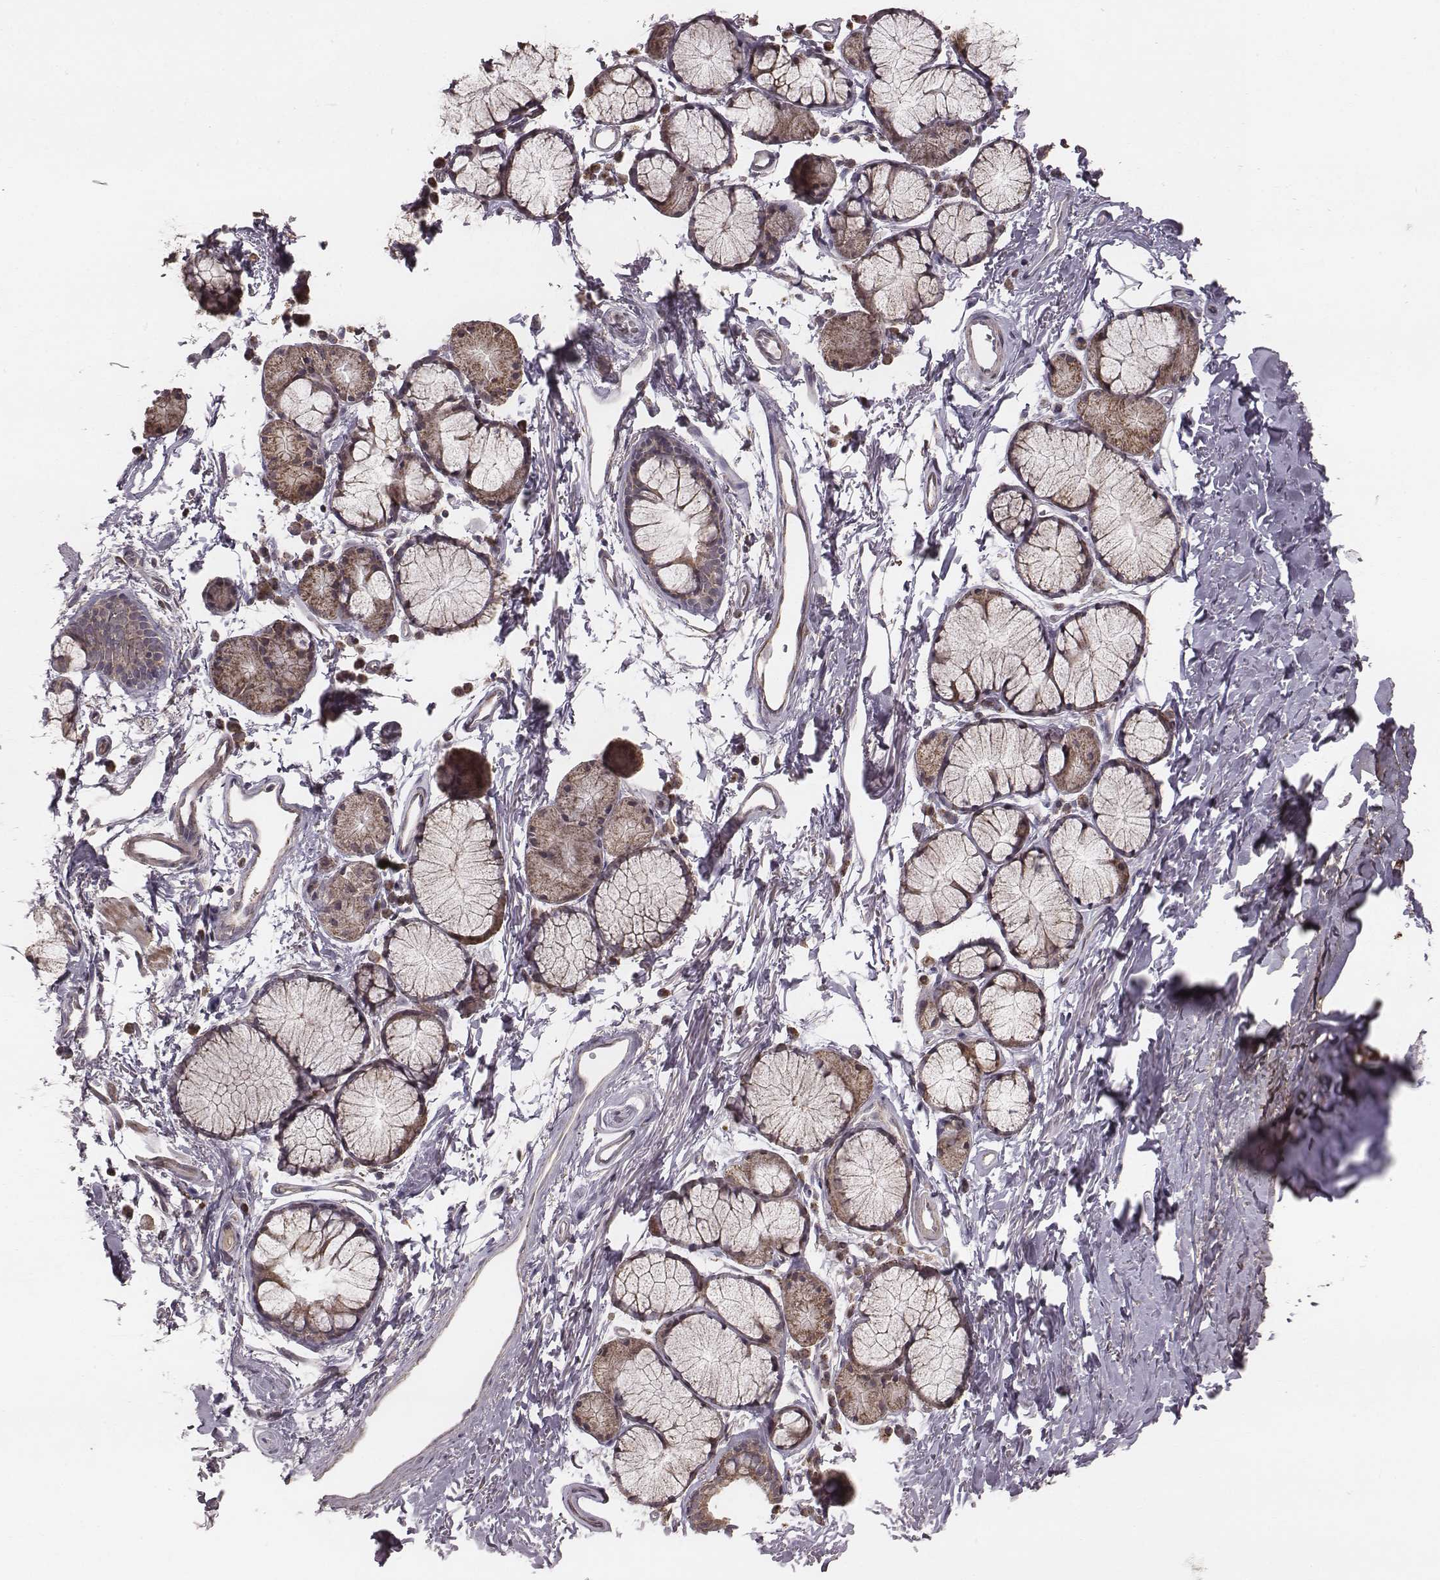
{"staining": {"intensity": "weak", "quantity": ">75%", "location": "cytoplasmic/membranous"}, "tissue": "soft tissue", "cell_type": "Chondrocytes", "image_type": "normal", "snomed": [{"axis": "morphology", "description": "Normal tissue, NOS"}, {"axis": "topography", "description": "Cartilage tissue"}, {"axis": "topography", "description": "Bronchus"}], "caption": "Immunohistochemical staining of benign soft tissue exhibits weak cytoplasmic/membranous protein expression in approximately >75% of chondrocytes.", "gene": "PDCD2L", "patient": {"sex": "female", "age": 79}}